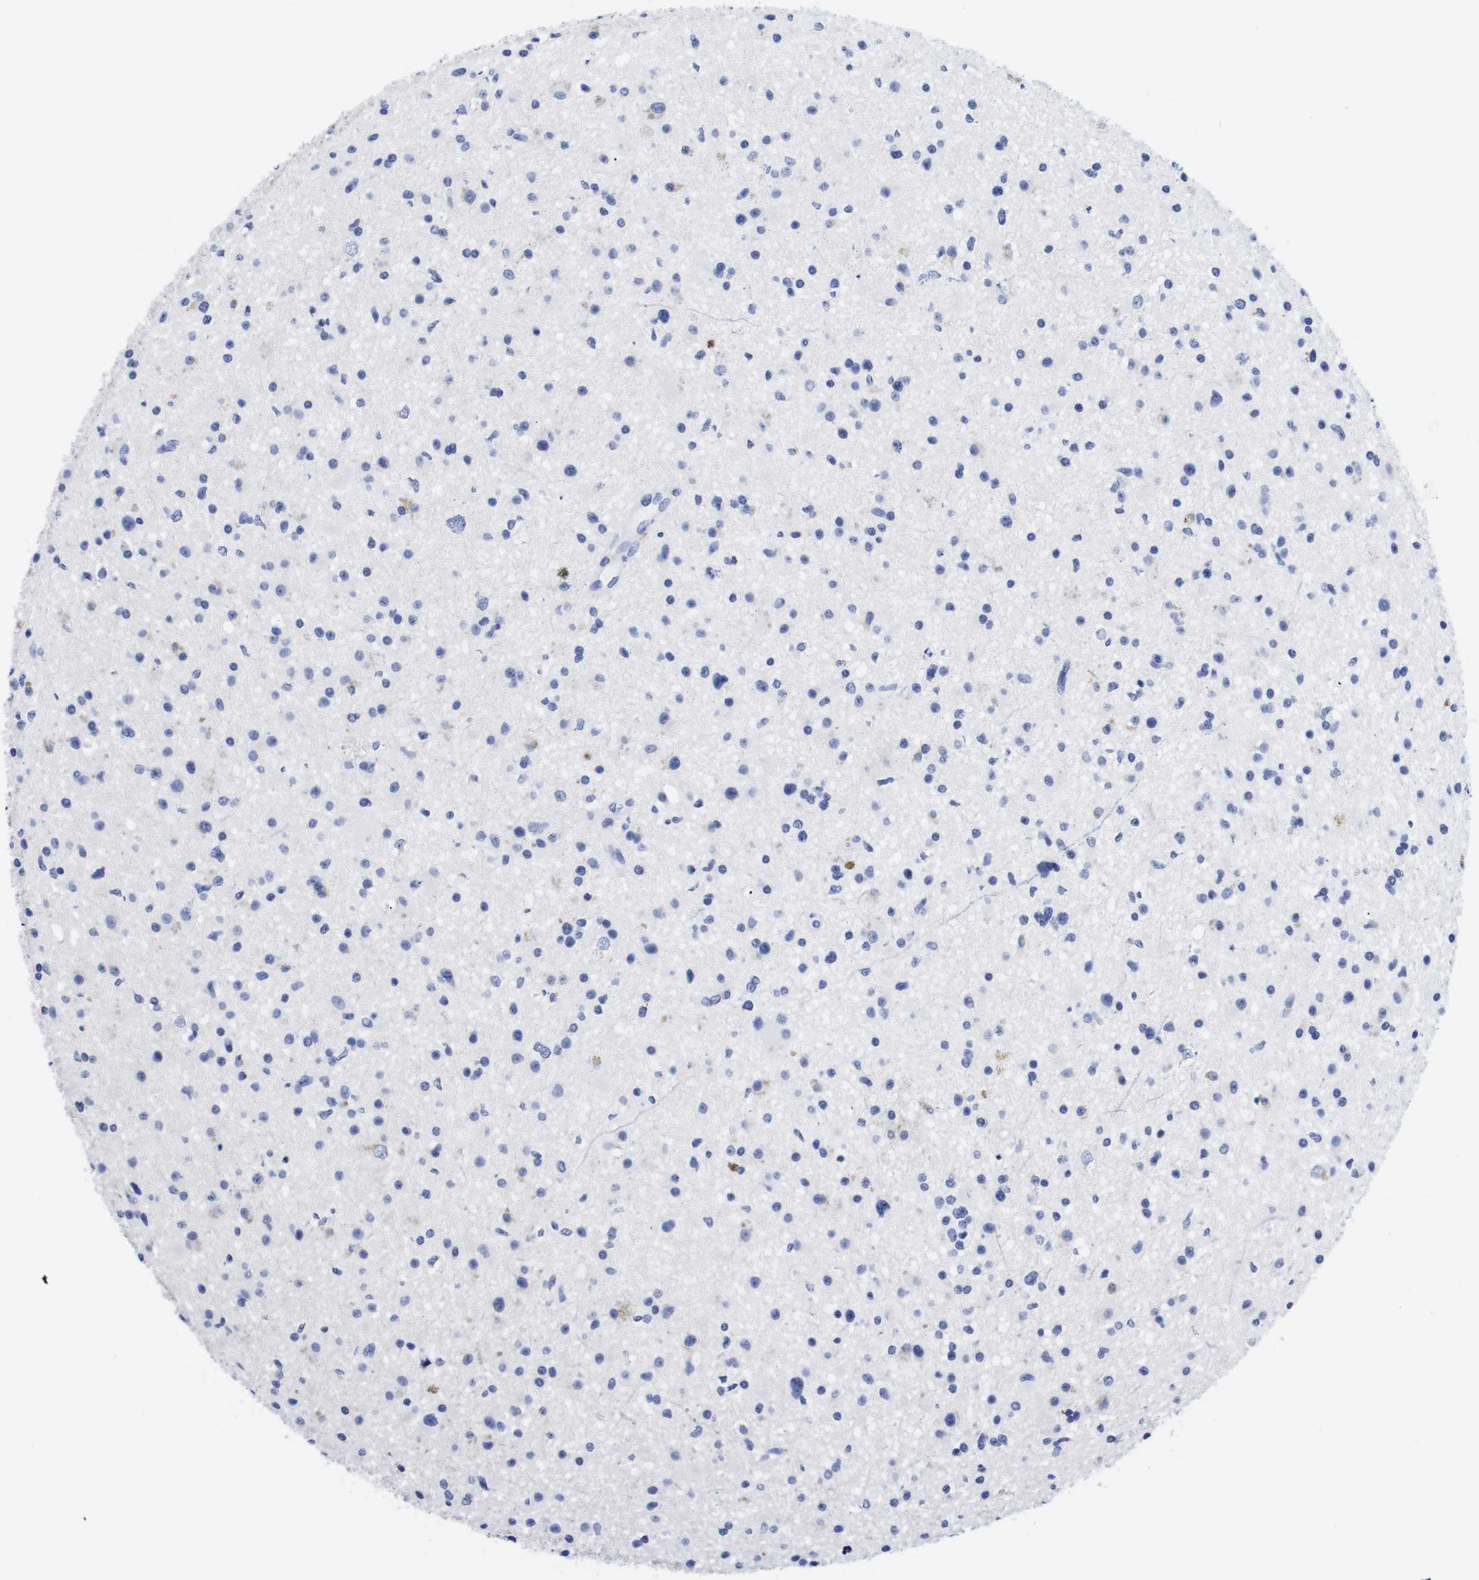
{"staining": {"intensity": "negative", "quantity": "none", "location": "none"}, "tissue": "glioma", "cell_type": "Tumor cells", "image_type": "cancer", "snomed": [{"axis": "morphology", "description": "Glioma, malignant, High grade"}, {"axis": "topography", "description": "Brain"}], "caption": "High magnification brightfield microscopy of high-grade glioma (malignant) stained with DAB (brown) and counterstained with hematoxylin (blue): tumor cells show no significant staining. Brightfield microscopy of immunohistochemistry (IHC) stained with DAB (brown) and hematoxylin (blue), captured at high magnification.", "gene": "LRRC55", "patient": {"sex": "male", "age": 33}}